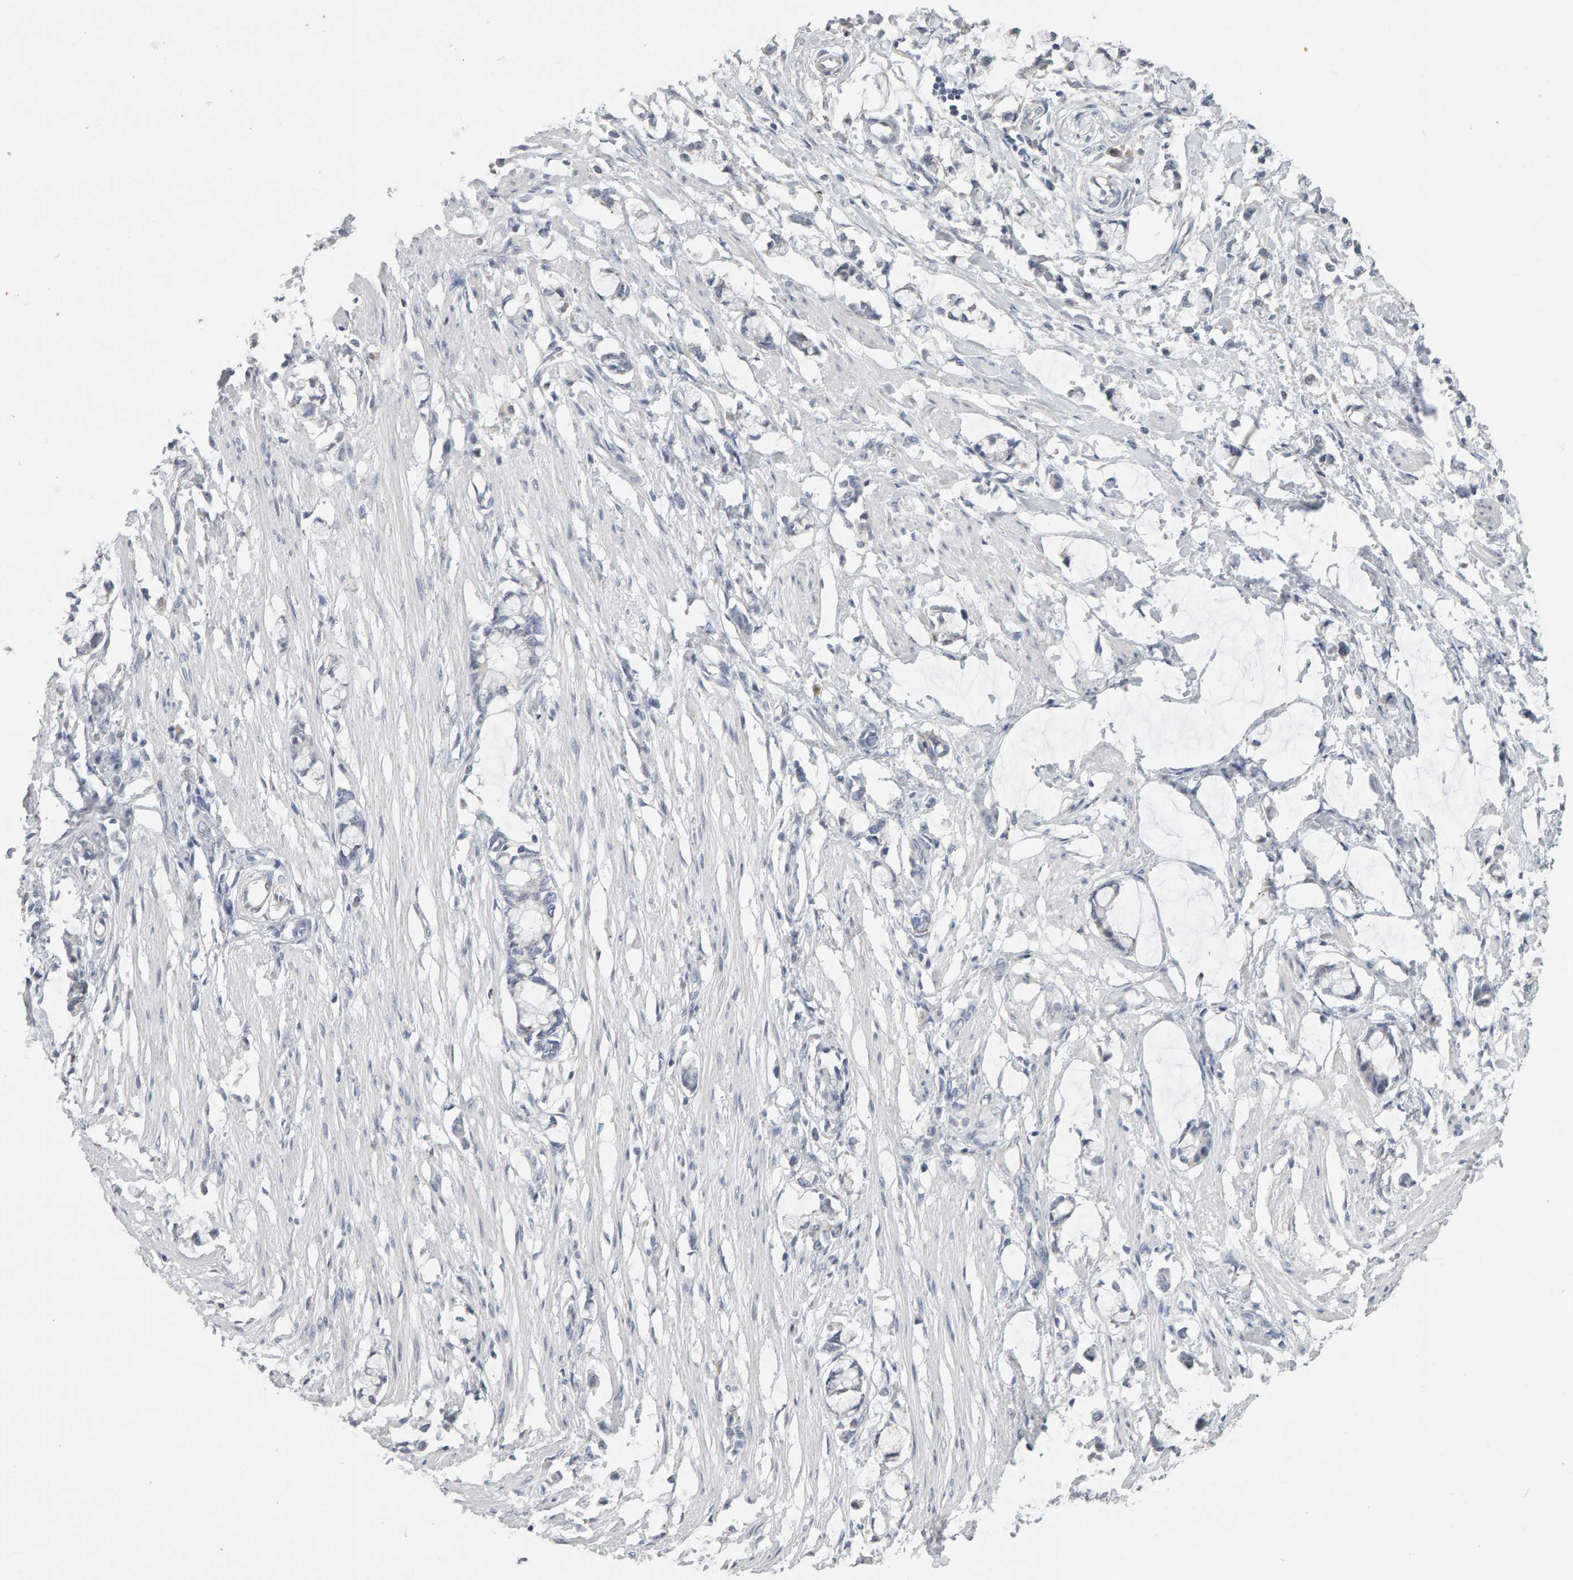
{"staining": {"intensity": "negative", "quantity": "none", "location": "none"}, "tissue": "smooth muscle", "cell_type": "Smooth muscle cells", "image_type": "normal", "snomed": [{"axis": "morphology", "description": "Normal tissue, NOS"}, {"axis": "morphology", "description": "Adenocarcinoma, NOS"}, {"axis": "topography", "description": "Smooth muscle"}, {"axis": "topography", "description": "Colon"}], "caption": "Immunohistochemical staining of unremarkable human smooth muscle reveals no significant staining in smooth muscle cells. (DAB (3,3'-diaminobenzidine) immunohistochemistry (IHC) with hematoxylin counter stain).", "gene": "ADHFE1", "patient": {"sex": "male", "age": 14}}